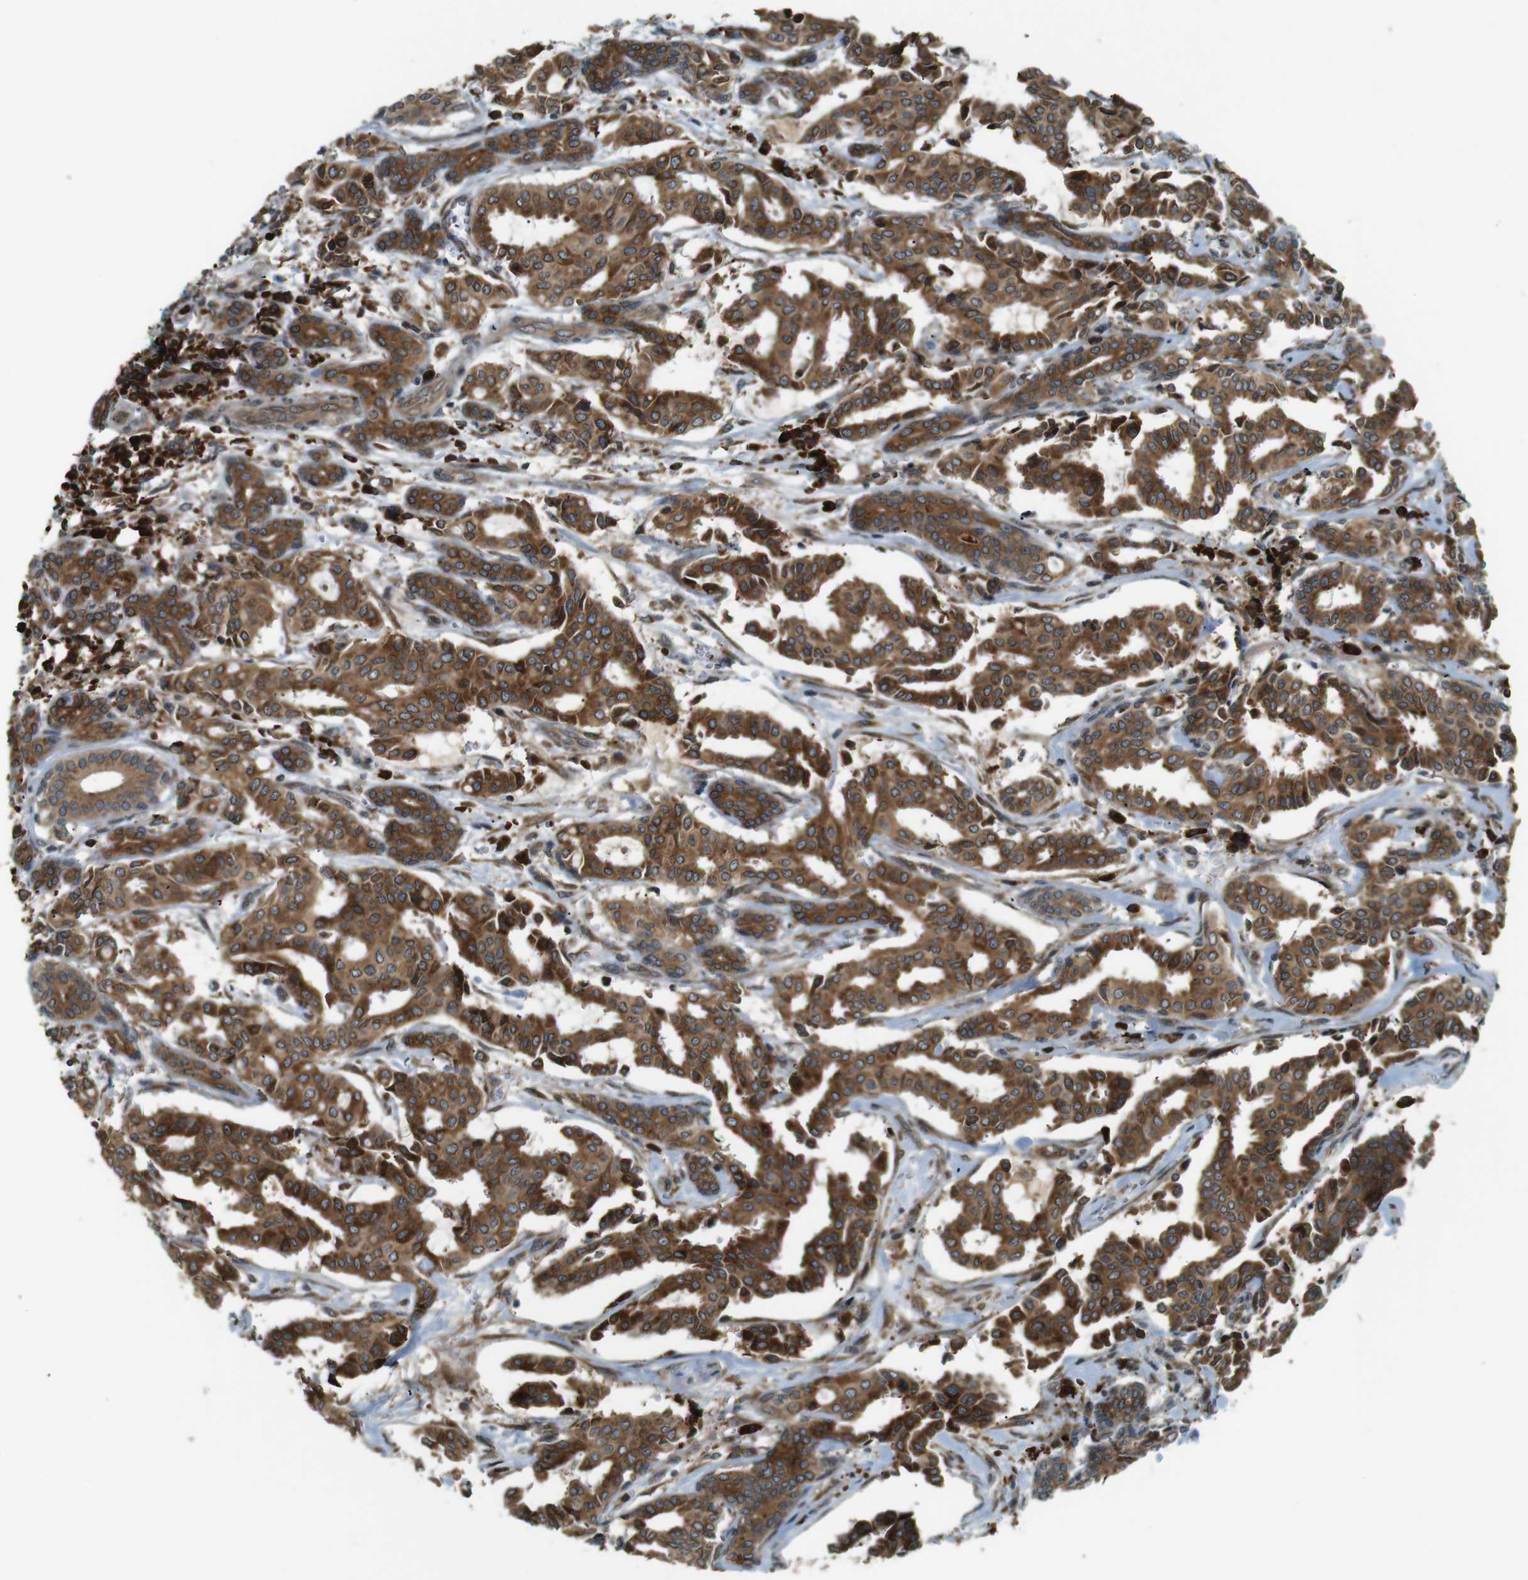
{"staining": {"intensity": "strong", "quantity": ">75%", "location": "cytoplasmic/membranous"}, "tissue": "head and neck cancer", "cell_type": "Tumor cells", "image_type": "cancer", "snomed": [{"axis": "morphology", "description": "Adenocarcinoma, NOS"}, {"axis": "topography", "description": "Salivary gland"}, {"axis": "topography", "description": "Head-Neck"}], "caption": "This image exhibits immunohistochemistry (IHC) staining of head and neck cancer (adenocarcinoma), with high strong cytoplasmic/membranous expression in approximately >75% of tumor cells.", "gene": "TMED4", "patient": {"sex": "female", "age": 59}}